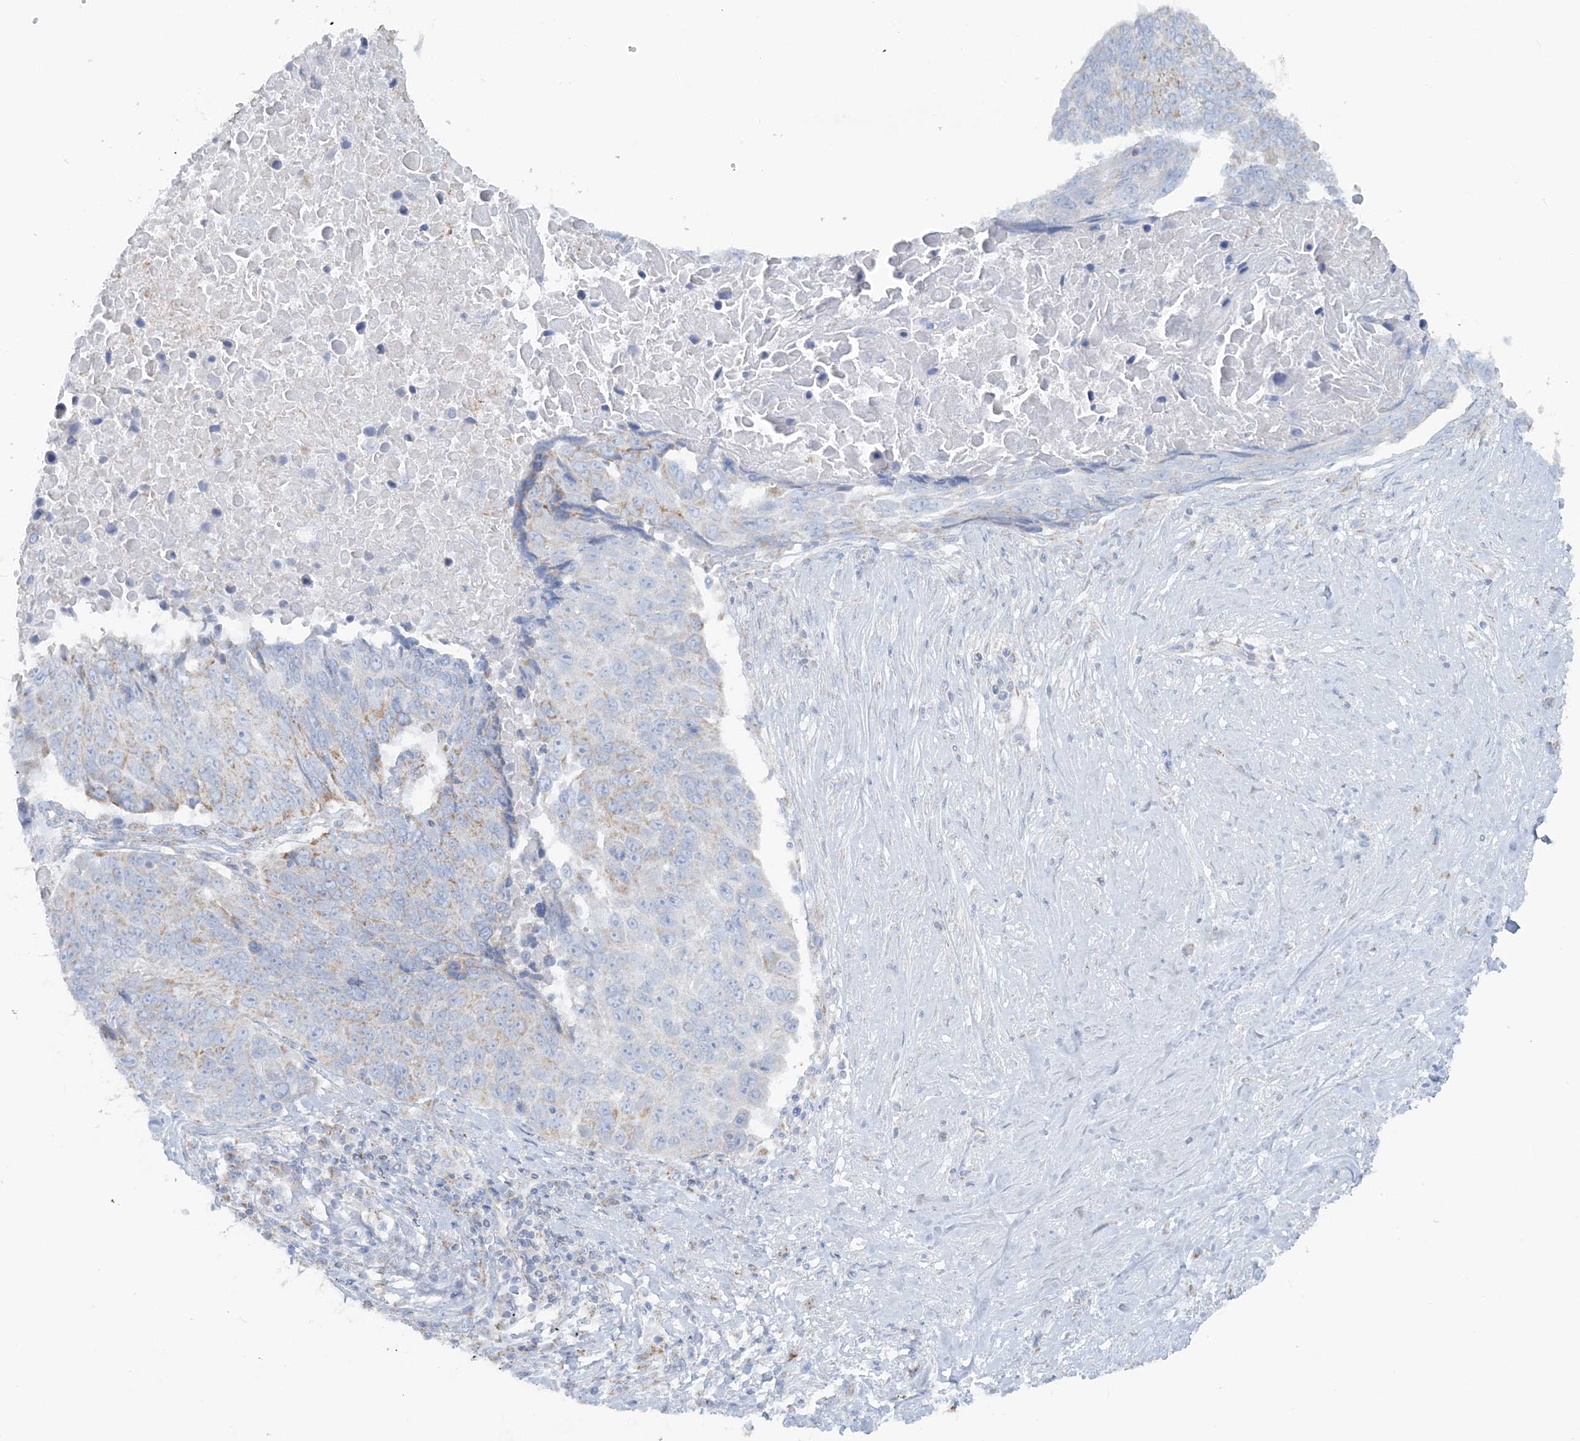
{"staining": {"intensity": "weak", "quantity": "<25%", "location": "cytoplasmic/membranous"}, "tissue": "lung cancer", "cell_type": "Tumor cells", "image_type": "cancer", "snomed": [{"axis": "morphology", "description": "Squamous cell carcinoma, NOS"}, {"axis": "topography", "description": "Lung"}], "caption": "Tumor cells are negative for protein expression in human lung squamous cell carcinoma.", "gene": "PCCB", "patient": {"sex": "male", "age": 66}}